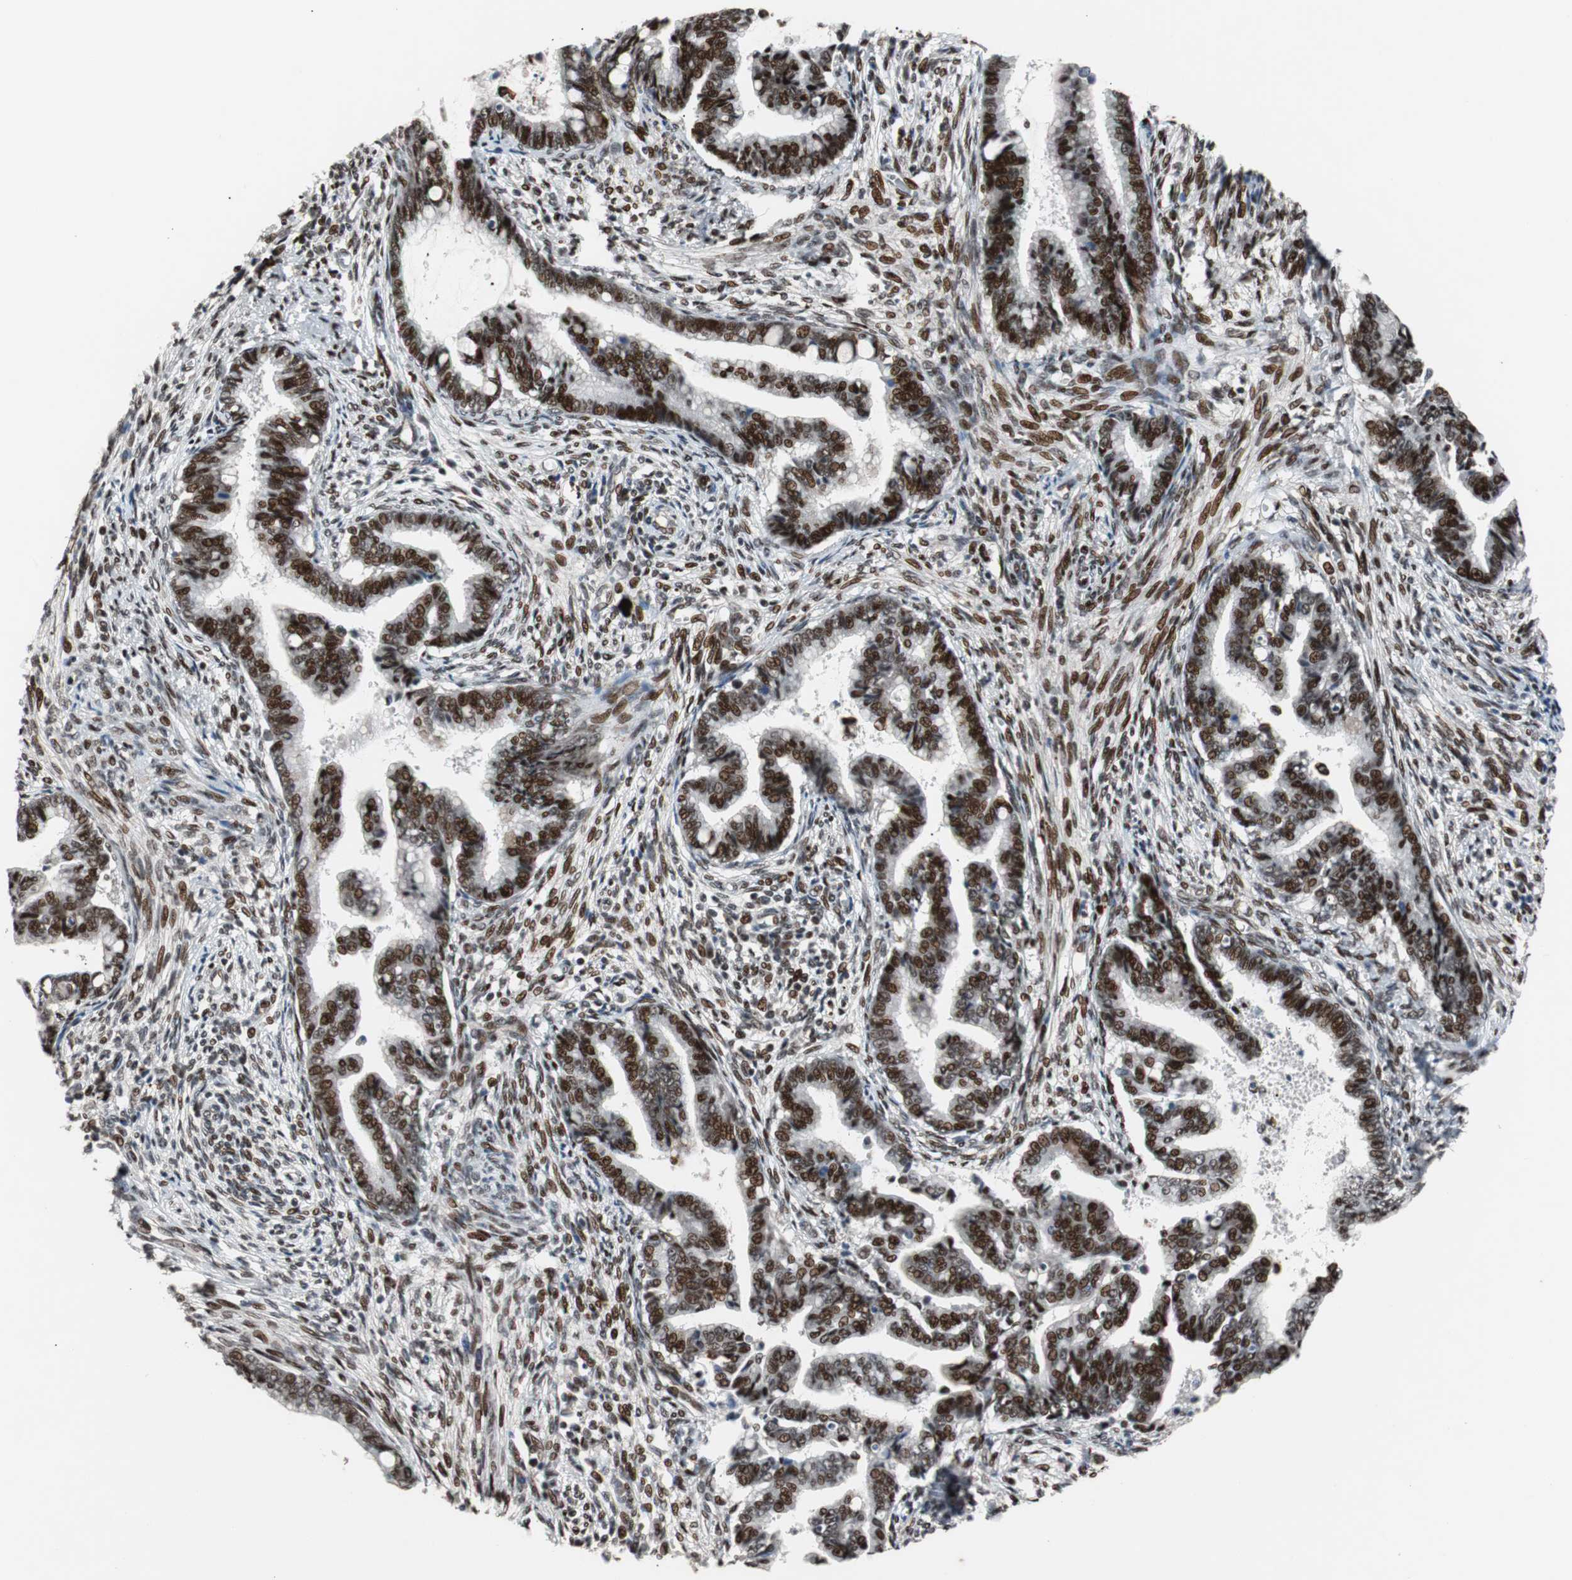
{"staining": {"intensity": "strong", "quantity": ">75%", "location": "nuclear"}, "tissue": "cervical cancer", "cell_type": "Tumor cells", "image_type": "cancer", "snomed": [{"axis": "morphology", "description": "Adenocarcinoma, NOS"}, {"axis": "topography", "description": "Cervix"}], "caption": "Brown immunohistochemical staining in adenocarcinoma (cervical) exhibits strong nuclear staining in approximately >75% of tumor cells.", "gene": "NBL1", "patient": {"sex": "female", "age": 44}}